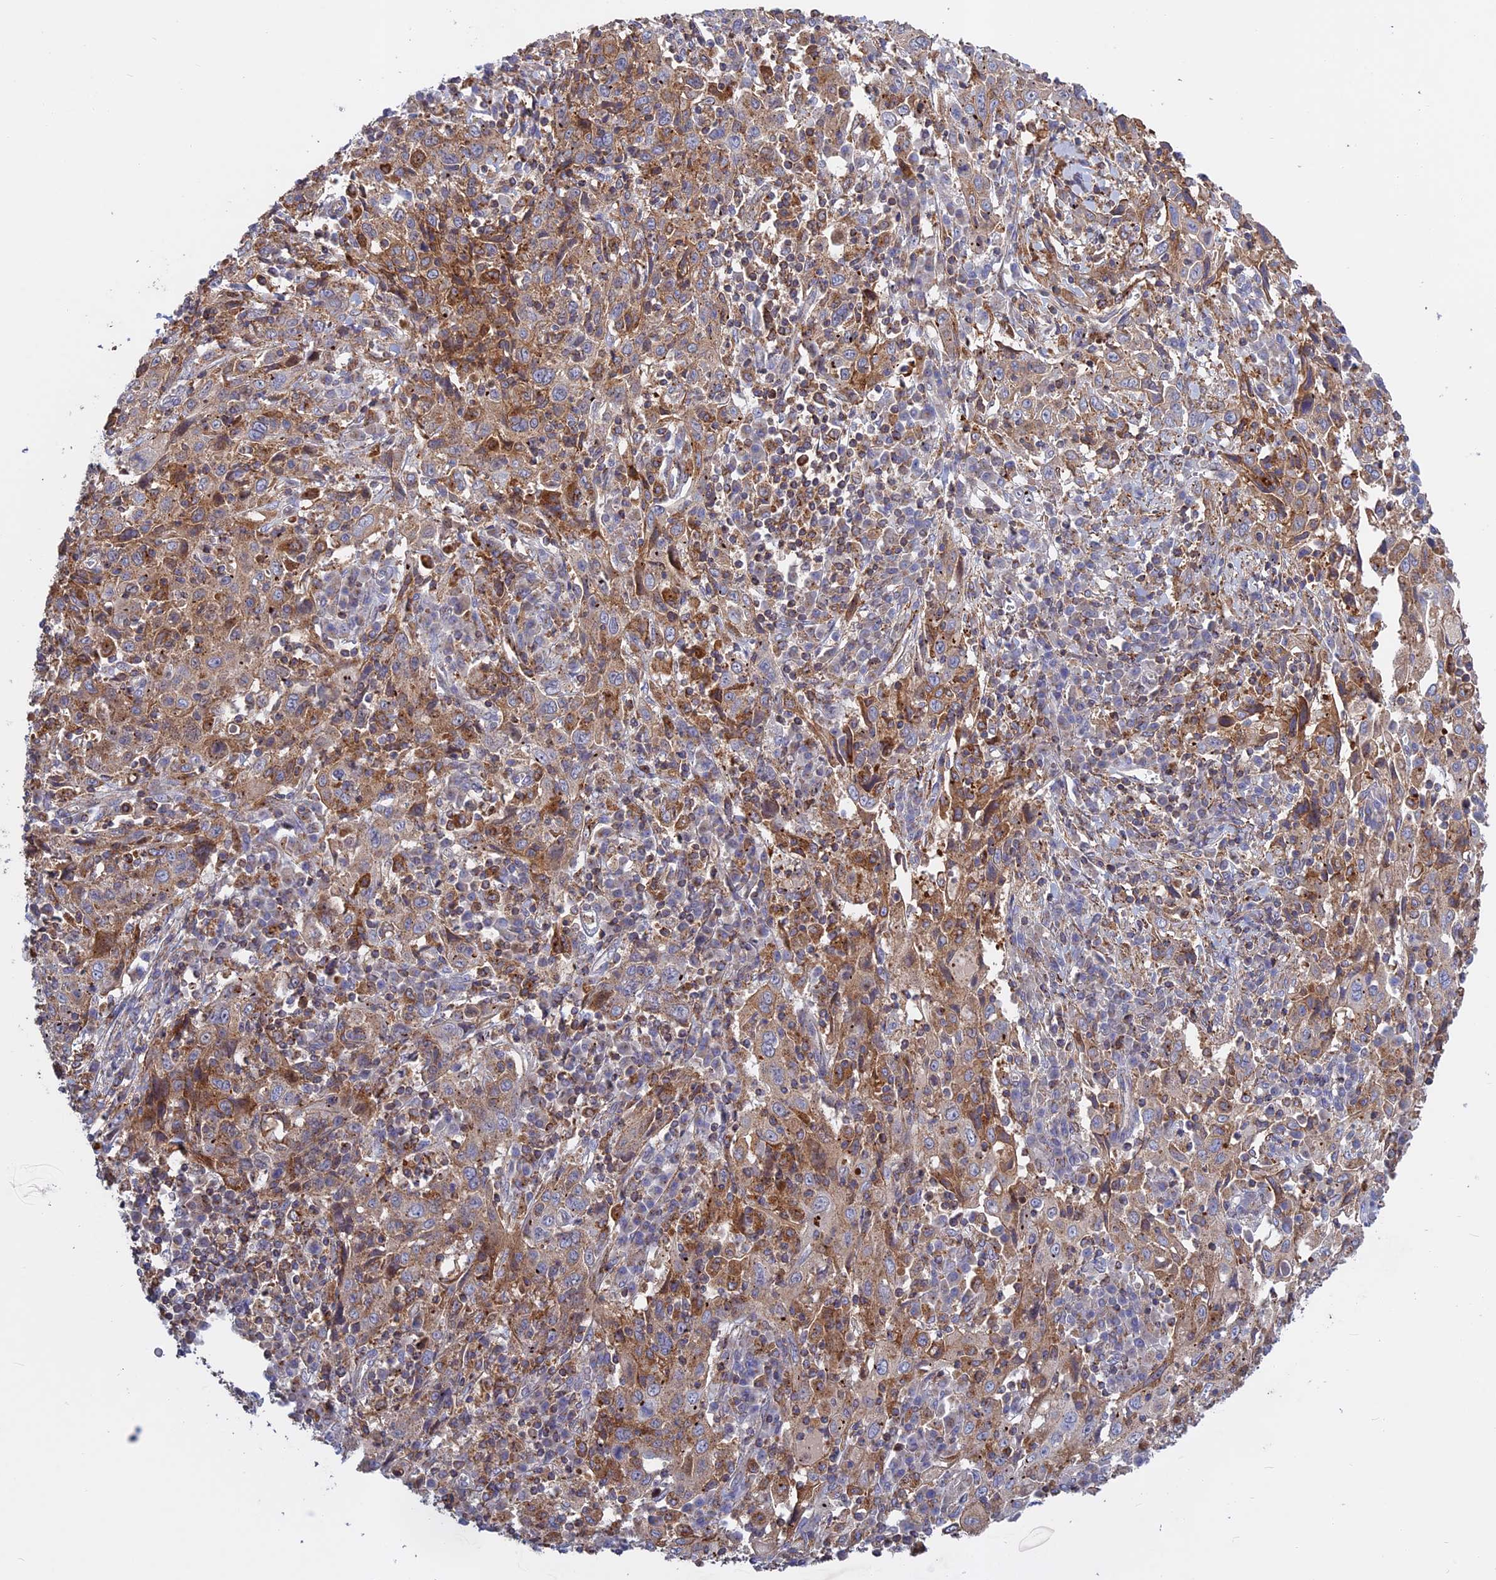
{"staining": {"intensity": "moderate", "quantity": ">75%", "location": "cytoplasmic/membranous"}, "tissue": "cervical cancer", "cell_type": "Tumor cells", "image_type": "cancer", "snomed": [{"axis": "morphology", "description": "Squamous cell carcinoma, NOS"}, {"axis": "topography", "description": "Cervix"}], "caption": "DAB (3,3'-diaminobenzidine) immunohistochemical staining of human cervical cancer displays moderate cytoplasmic/membranous protein staining in about >75% of tumor cells. (Brightfield microscopy of DAB IHC at high magnification).", "gene": "LYPD5", "patient": {"sex": "female", "age": 46}}